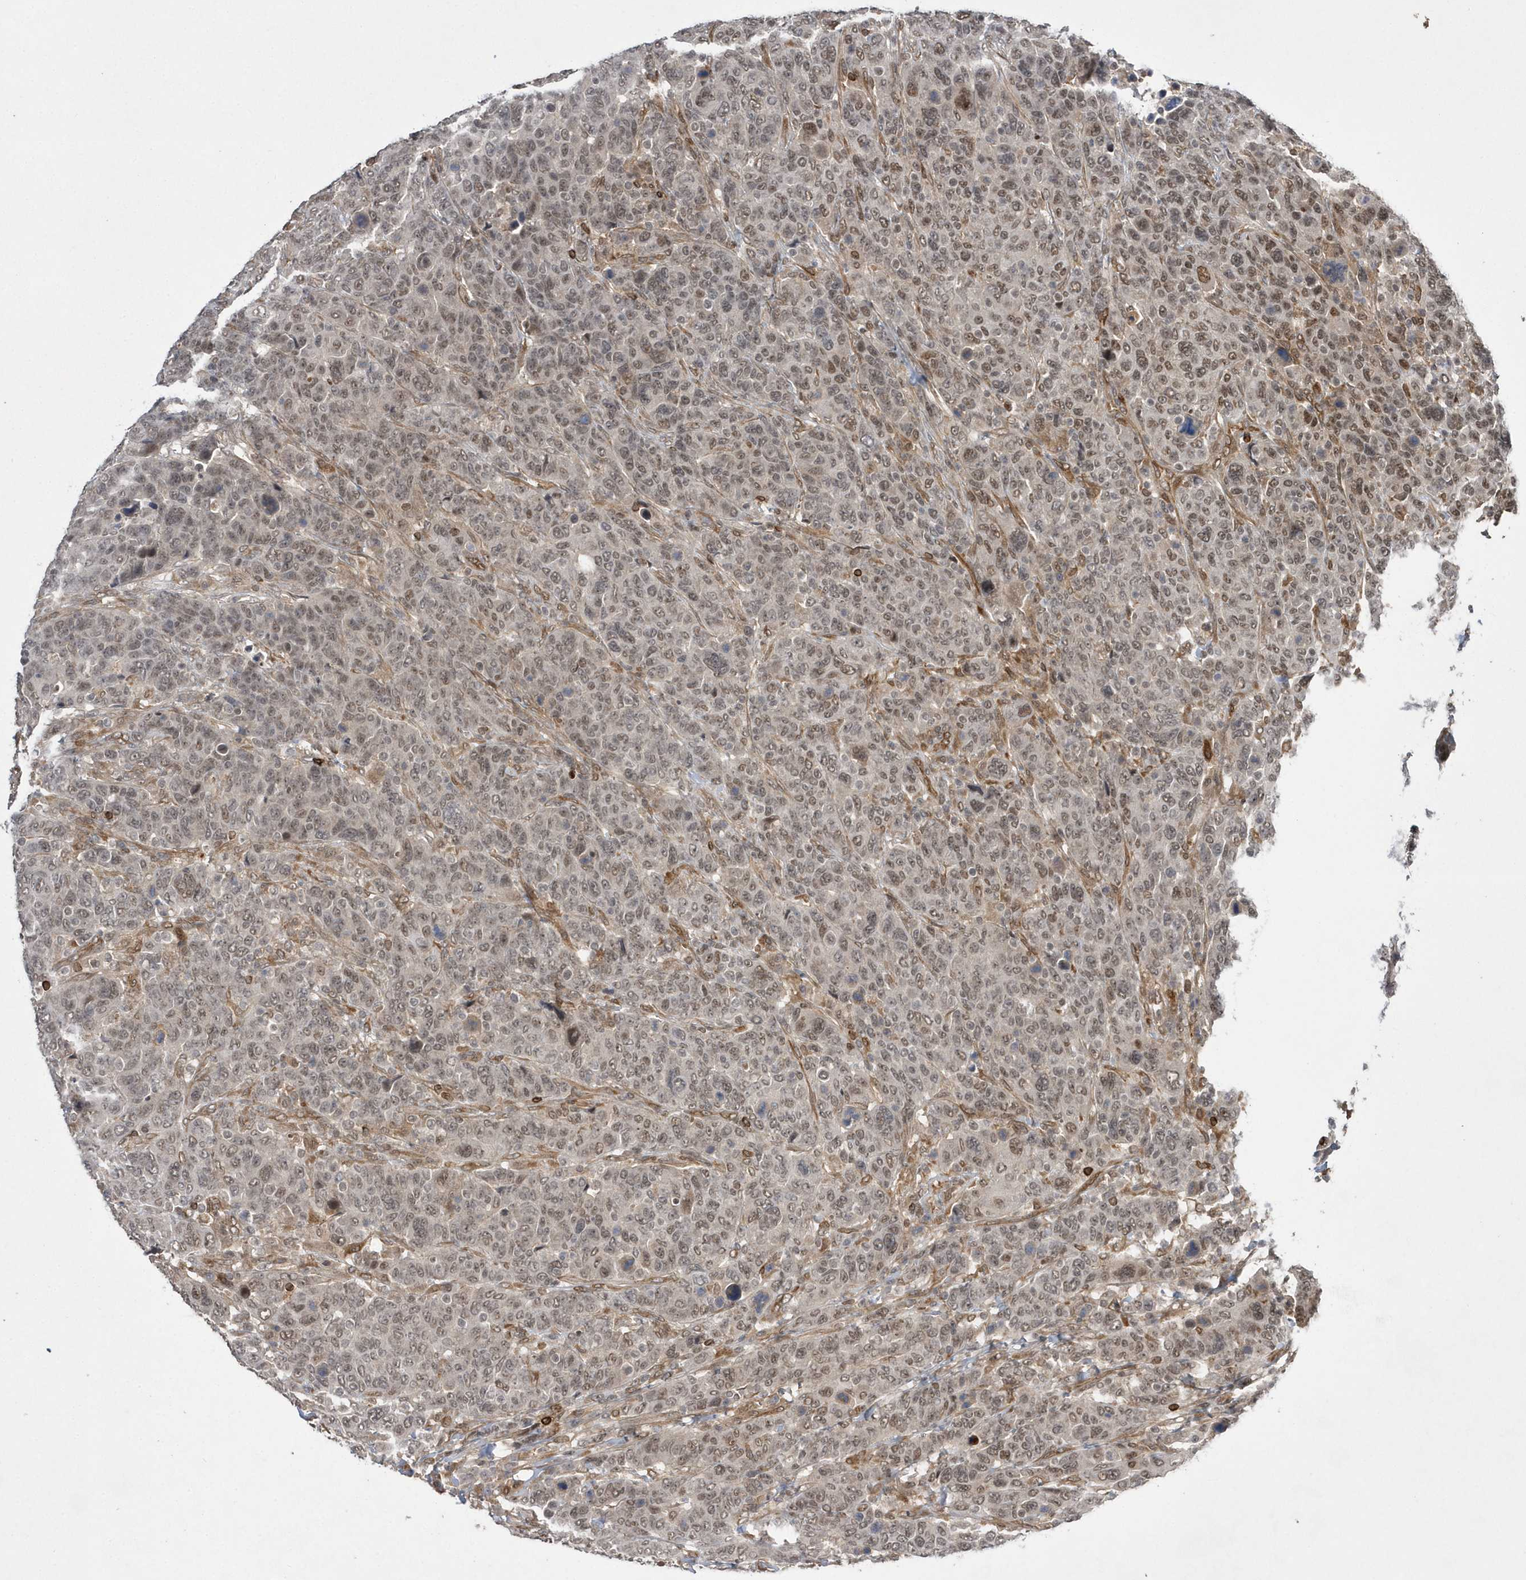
{"staining": {"intensity": "moderate", "quantity": ">75%", "location": "nuclear"}, "tissue": "breast cancer", "cell_type": "Tumor cells", "image_type": "cancer", "snomed": [{"axis": "morphology", "description": "Duct carcinoma"}, {"axis": "topography", "description": "Breast"}], "caption": "Approximately >75% of tumor cells in infiltrating ductal carcinoma (breast) demonstrate moderate nuclear protein staining as visualized by brown immunohistochemical staining.", "gene": "TMEM132B", "patient": {"sex": "female", "age": 37}}